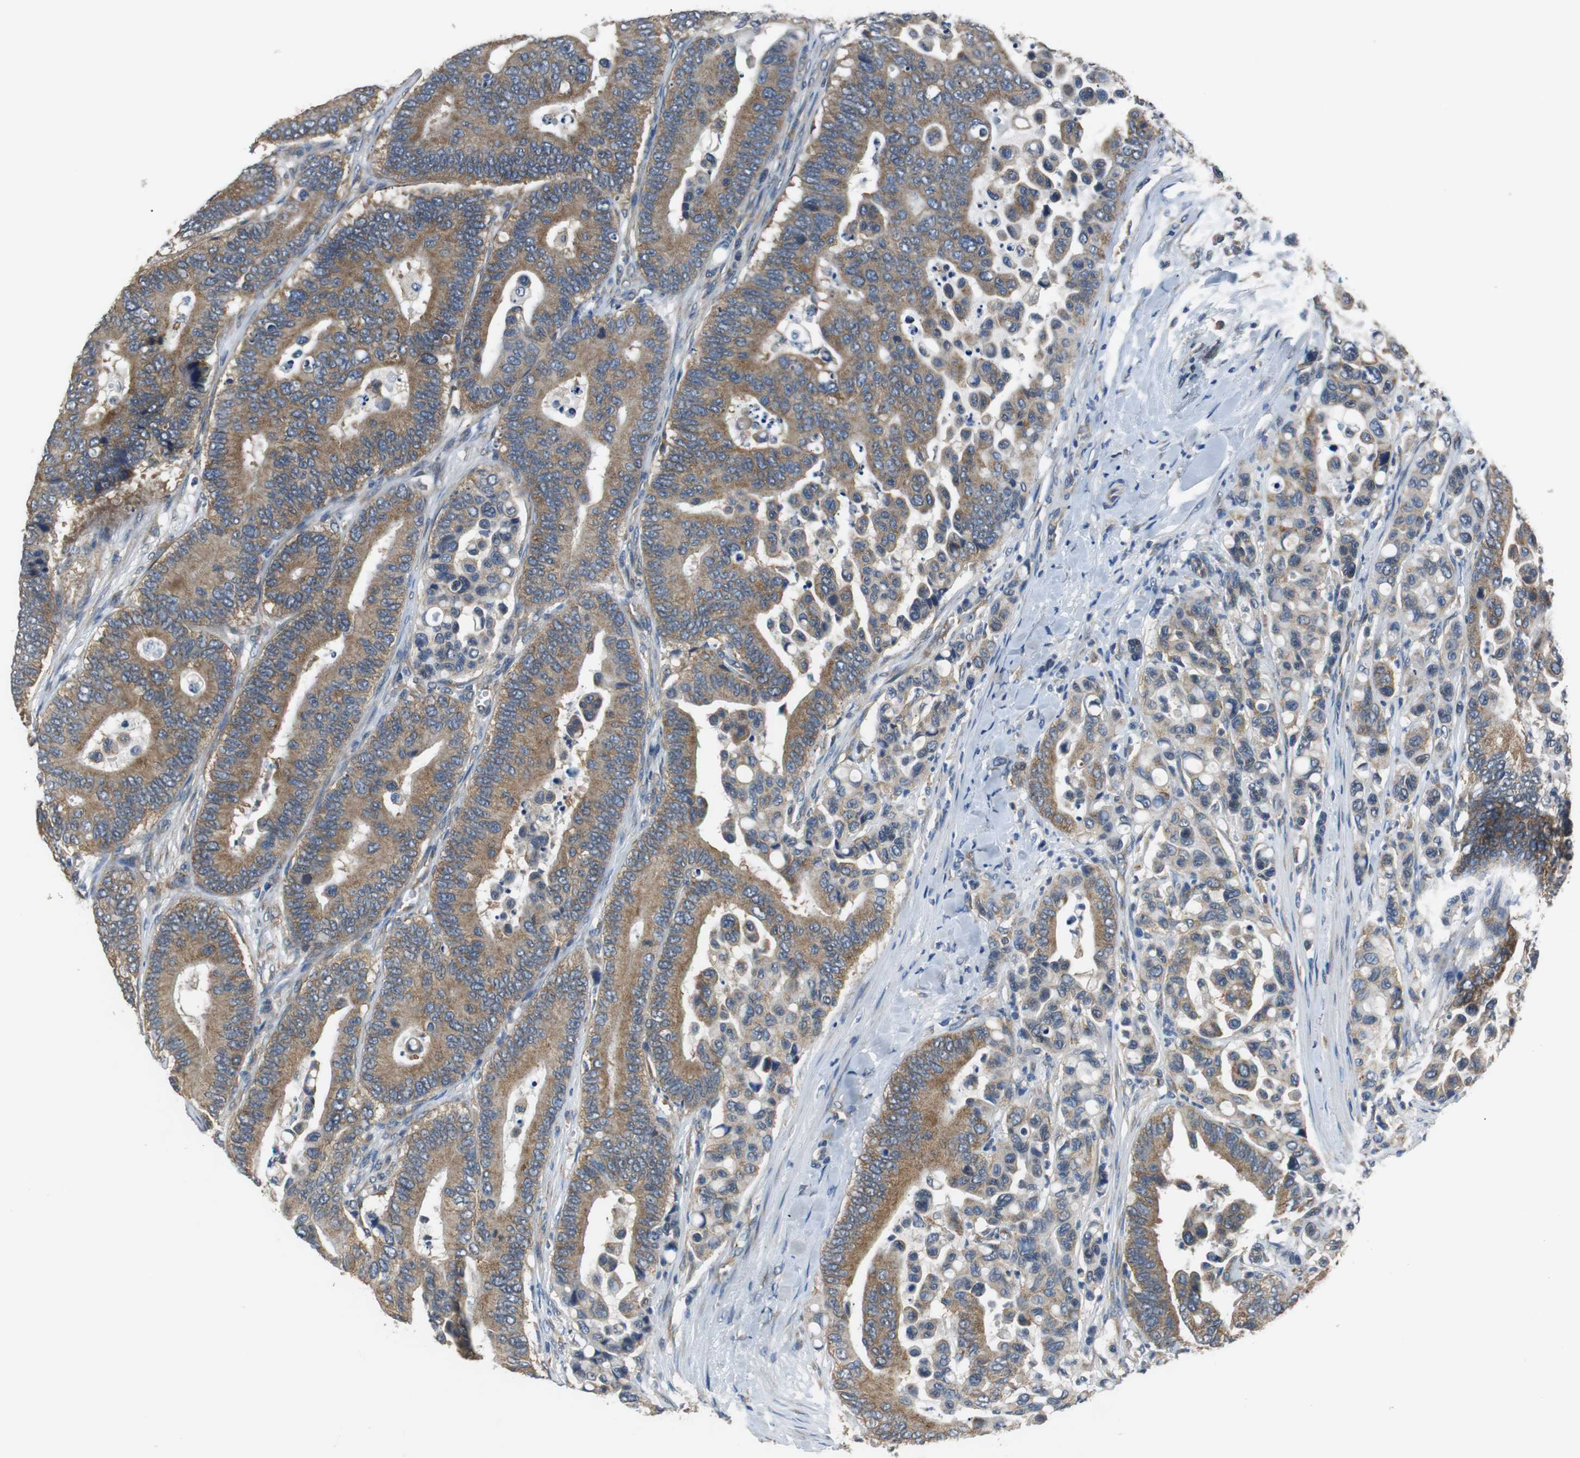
{"staining": {"intensity": "moderate", "quantity": ">75%", "location": "cytoplasmic/membranous"}, "tissue": "colorectal cancer", "cell_type": "Tumor cells", "image_type": "cancer", "snomed": [{"axis": "morphology", "description": "Normal tissue, NOS"}, {"axis": "morphology", "description": "Adenocarcinoma, NOS"}, {"axis": "topography", "description": "Colon"}], "caption": "Colorectal cancer was stained to show a protein in brown. There is medium levels of moderate cytoplasmic/membranous positivity in approximately >75% of tumor cells.", "gene": "CNOT3", "patient": {"sex": "male", "age": 82}}